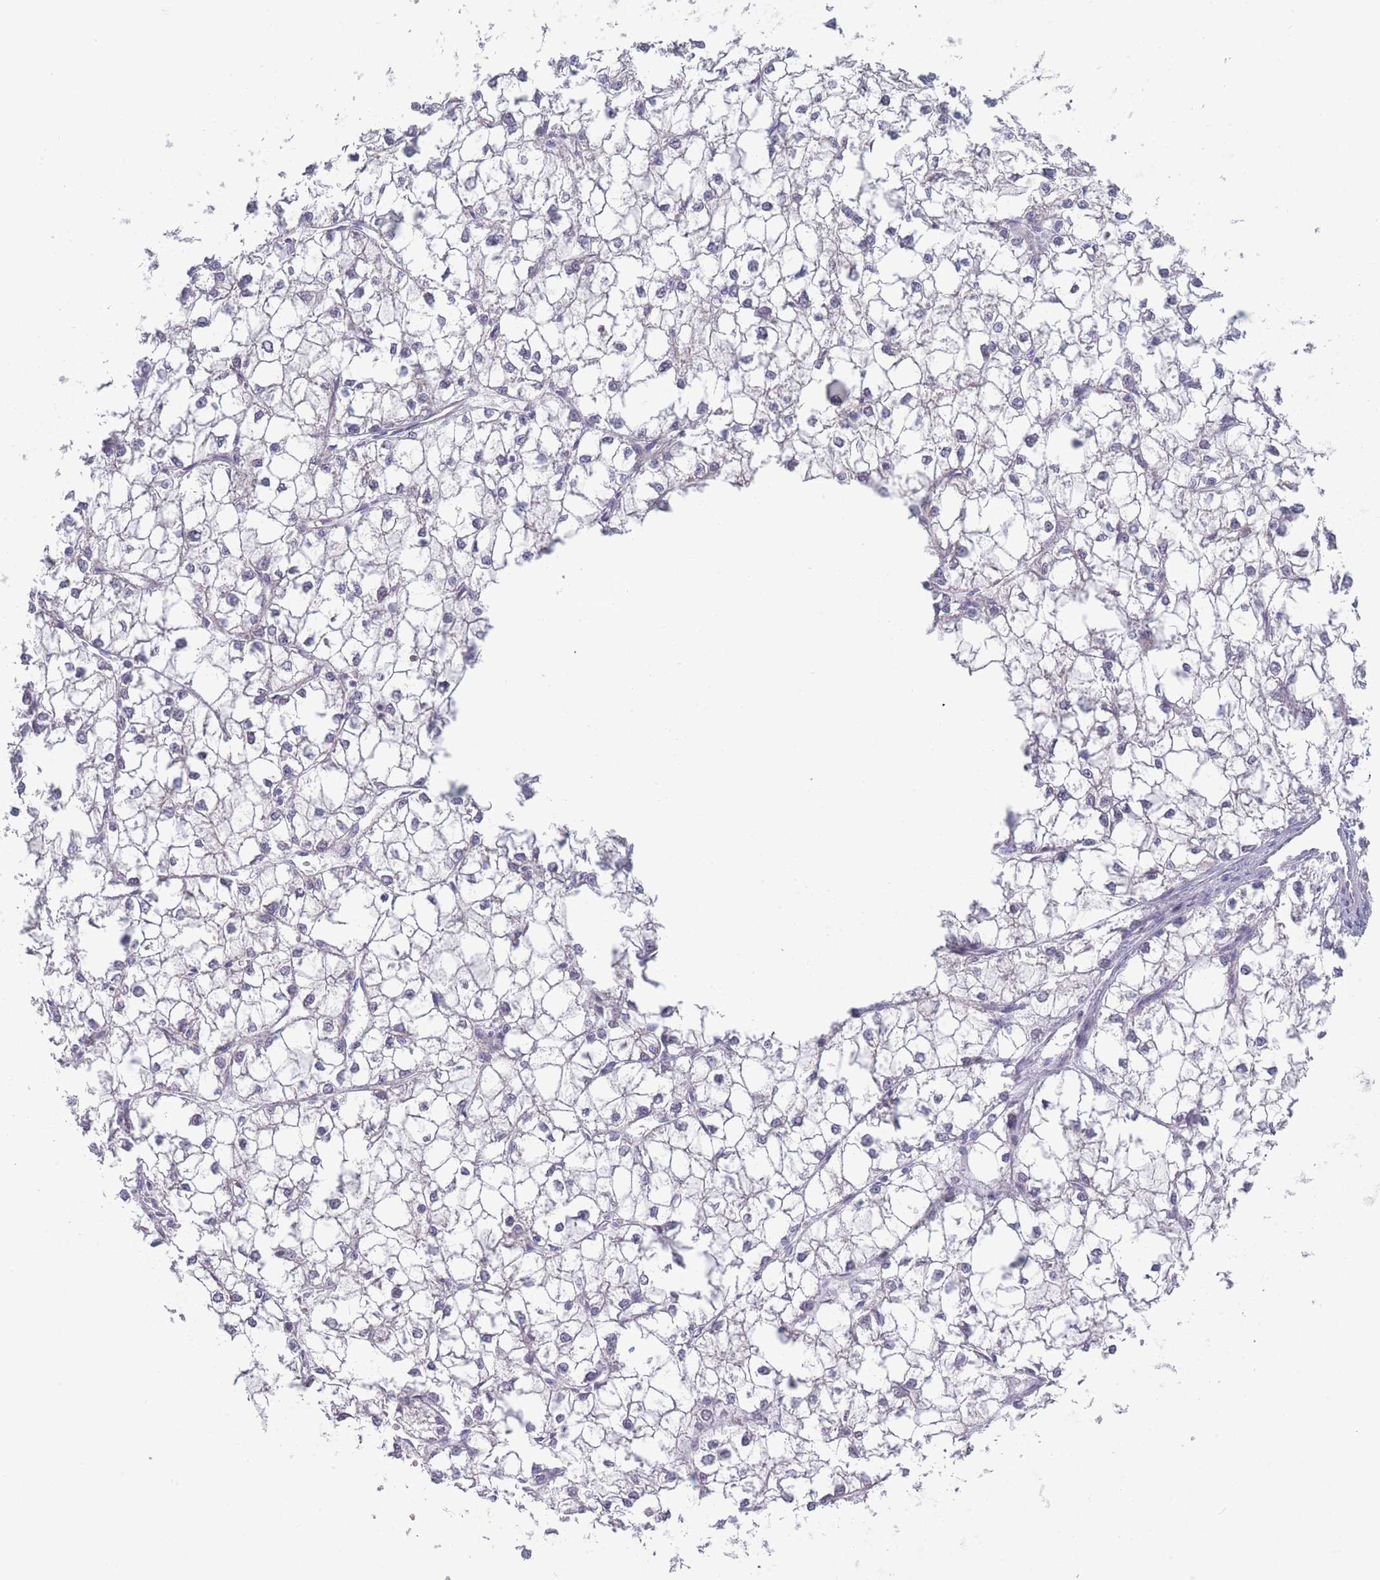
{"staining": {"intensity": "negative", "quantity": "none", "location": "none"}, "tissue": "liver cancer", "cell_type": "Tumor cells", "image_type": "cancer", "snomed": [{"axis": "morphology", "description": "Carcinoma, Hepatocellular, NOS"}, {"axis": "topography", "description": "Liver"}], "caption": "Immunohistochemical staining of human liver hepatocellular carcinoma demonstrates no significant expression in tumor cells.", "gene": "FAM227B", "patient": {"sex": "female", "age": 43}}